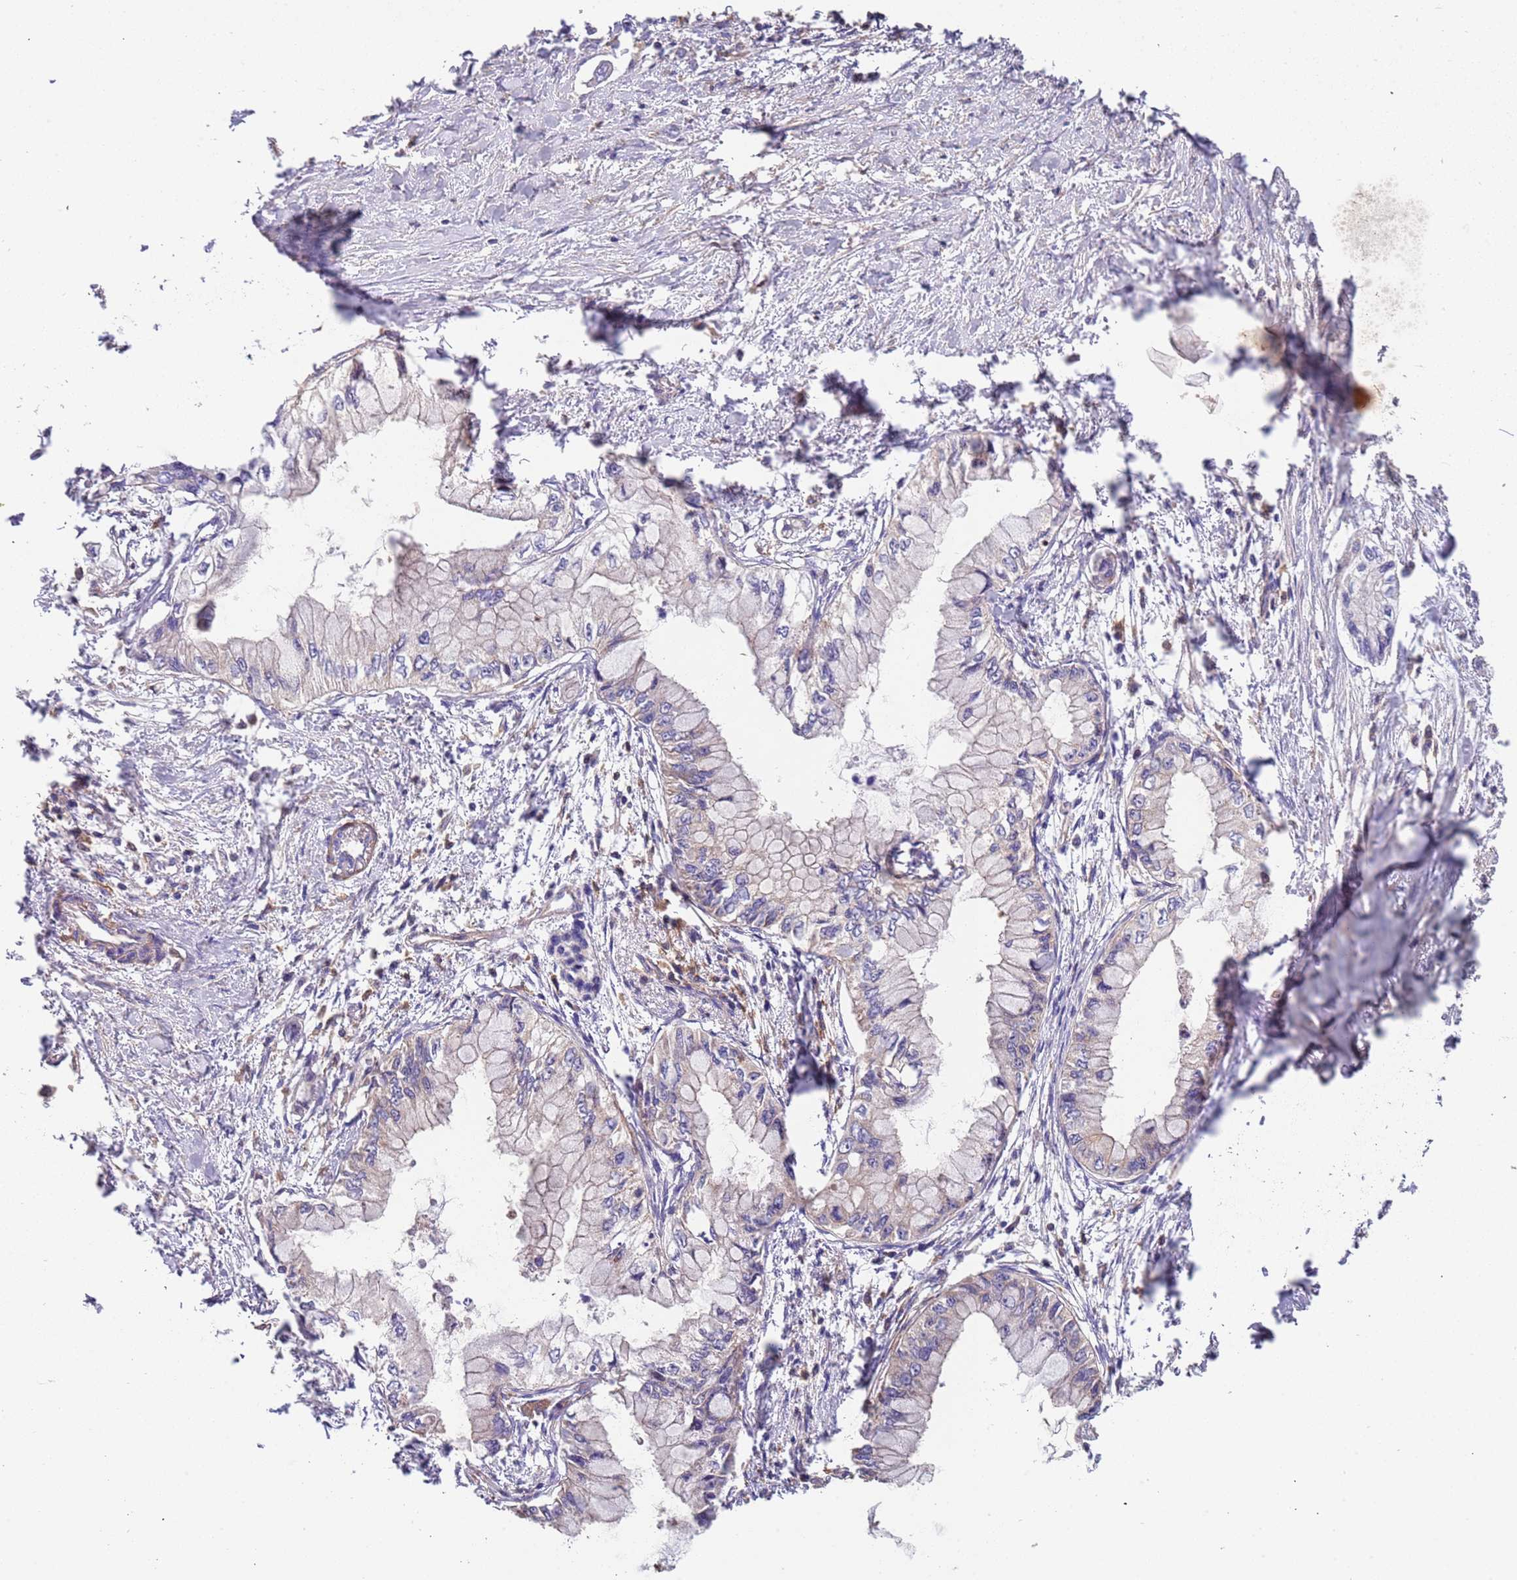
{"staining": {"intensity": "negative", "quantity": "none", "location": "none"}, "tissue": "pancreatic cancer", "cell_type": "Tumor cells", "image_type": "cancer", "snomed": [{"axis": "morphology", "description": "Adenocarcinoma, NOS"}, {"axis": "topography", "description": "Pancreas"}], "caption": "A high-resolution micrograph shows IHC staining of adenocarcinoma (pancreatic), which displays no significant positivity in tumor cells.", "gene": "SYT4", "patient": {"sex": "male", "age": 48}}